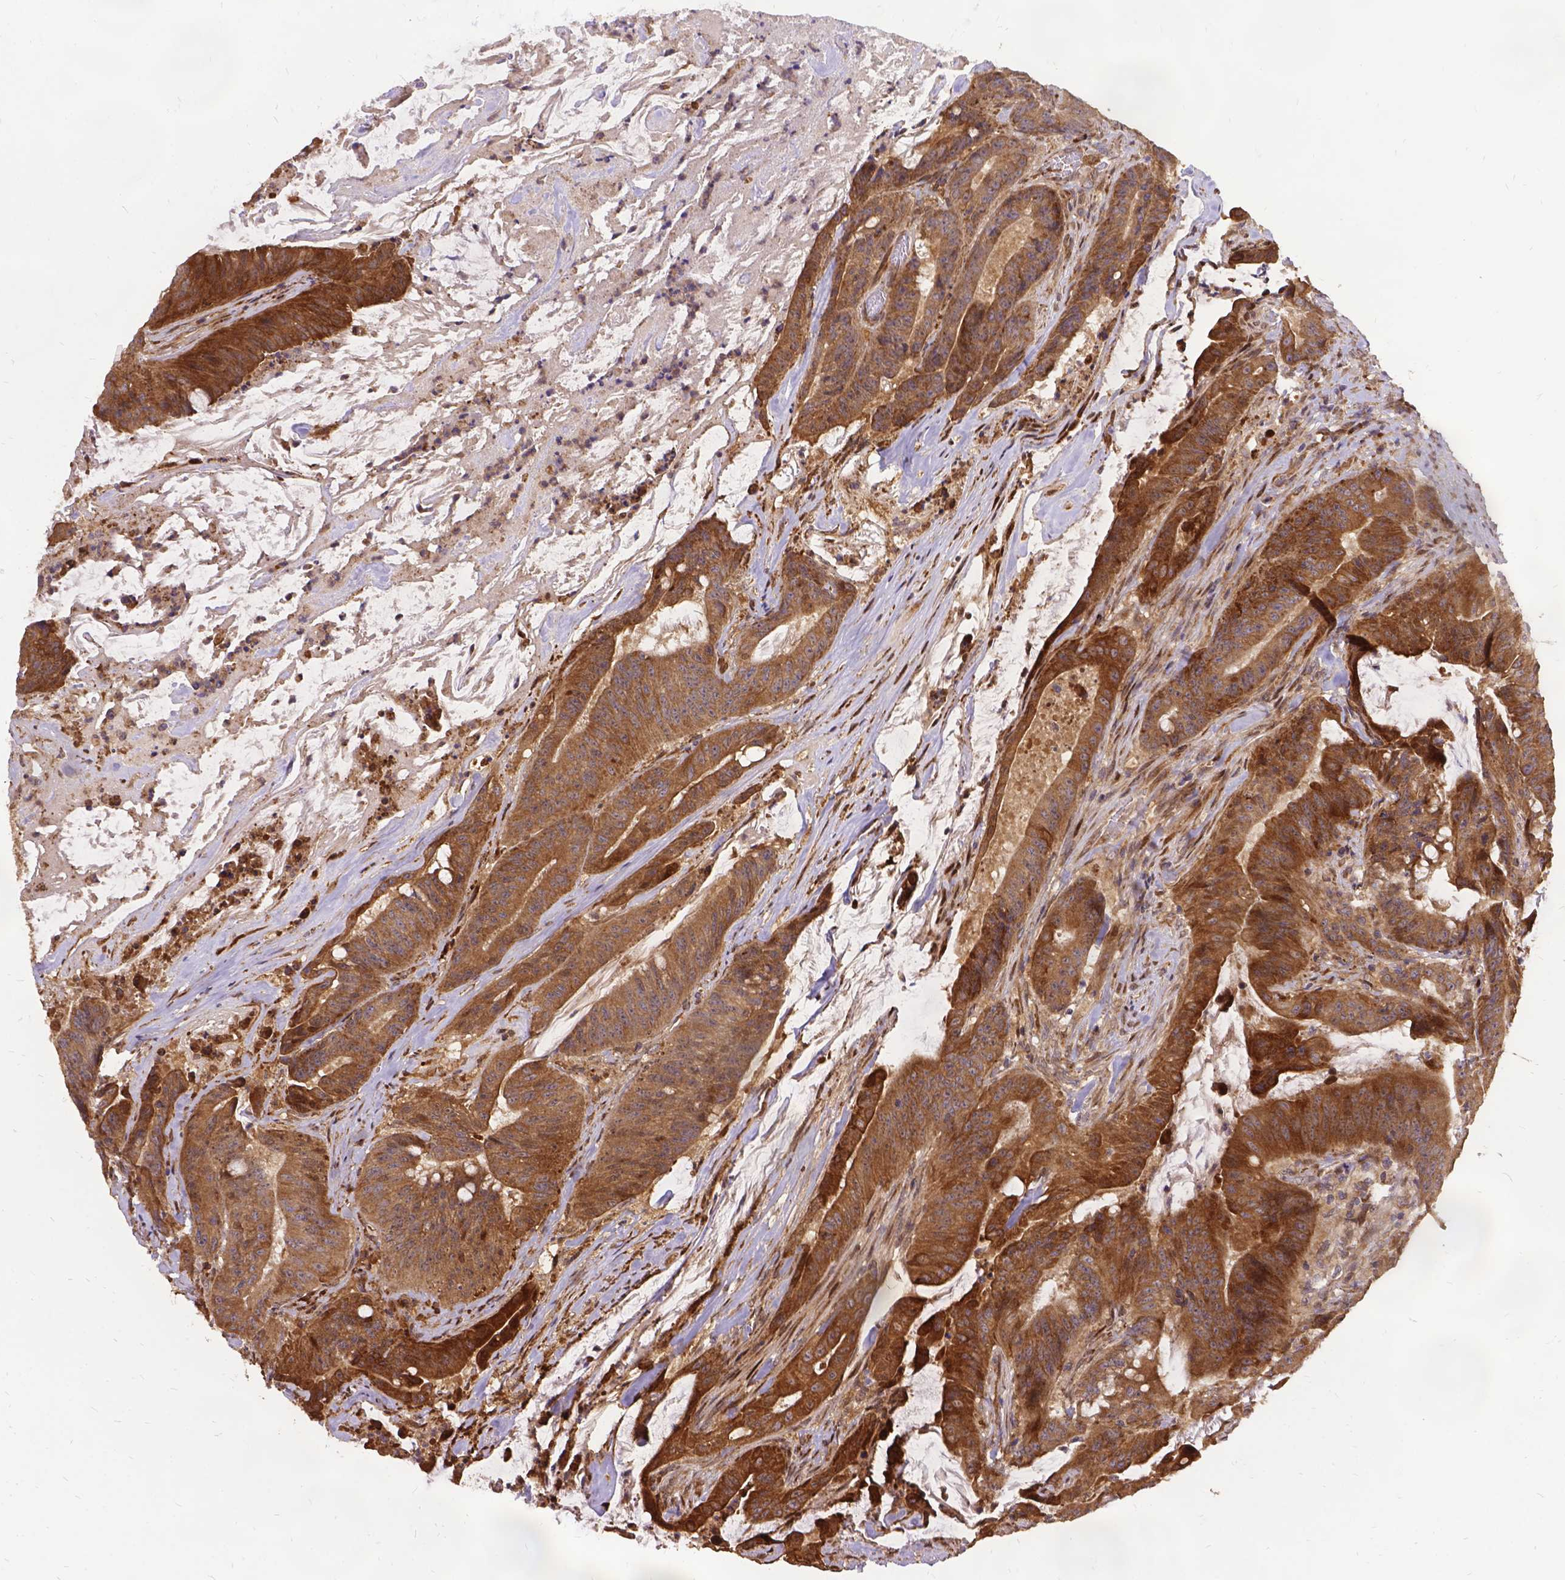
{"staining": {"intensity": "moderate", "quantity": ">75%", "location": "cytoplasmic/membranous"}, "tissue": "colorectal cancer", "cell_type": "Tumor cells", "image_type": "cancer", "snomed": [{"axis": "morphology", "description": "Adenocarcinoma, NOS"}, {"axis": "topography", "description": "Colon"}], "caption": "A brown stain shows moderate cytoplasmic/membranous expression of a protein in human colorectal adenocarcinoma tumor cells. (IHC, brightfield microscopy, high magnification).", "gene": "DENND6A", "patient": {"sex": "male", "age": 33}}